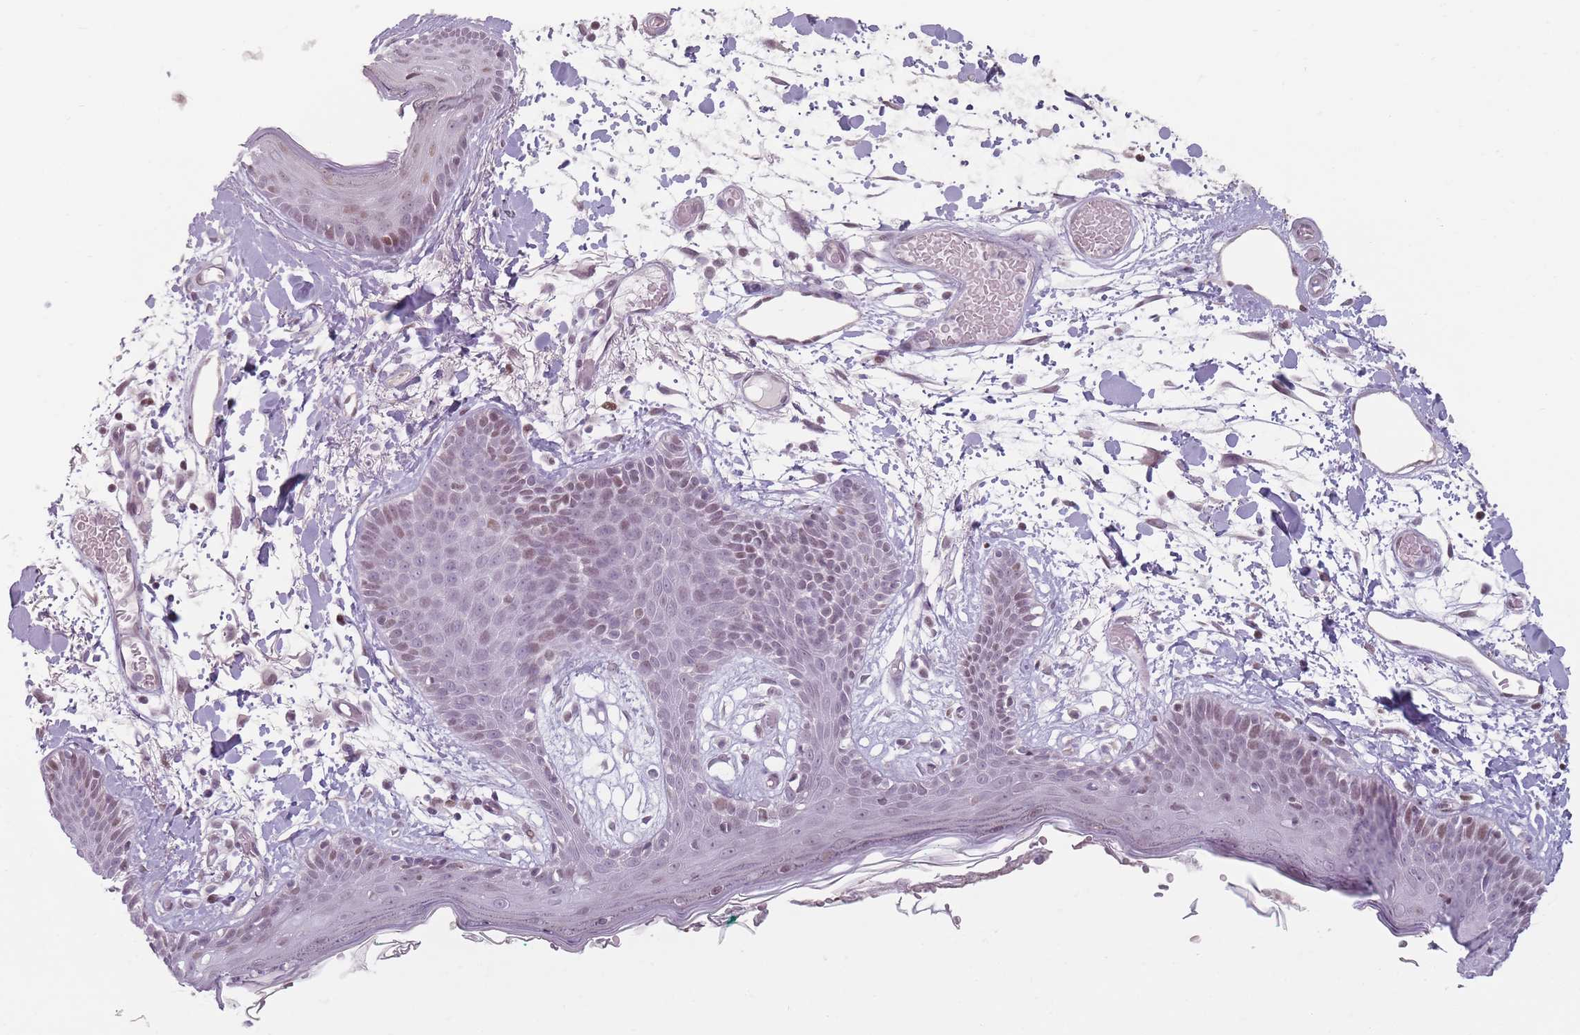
{"staining": {"intensity": "moderate", "quantity": ">75%", "location": "nuclear"}, "tissue": "skin", "cell_type": "Fibroblasts", "image_type": "normal", "snomed": [{"axis": "morphology", "description": "Normal tissue, NOS"}, {"axis": "topography", "description": "Skin"}], "caption": "An immunohistochemistry (IHC) photomicrograph of unremarkable tissue is shown. Protein staining in brown shows moderate nuclear positivity in skin within fibroblasts. Nuclei are stained in blue.", "gene": "SH3BGRL2", "patient": {"sex": "male", "age": 79}}